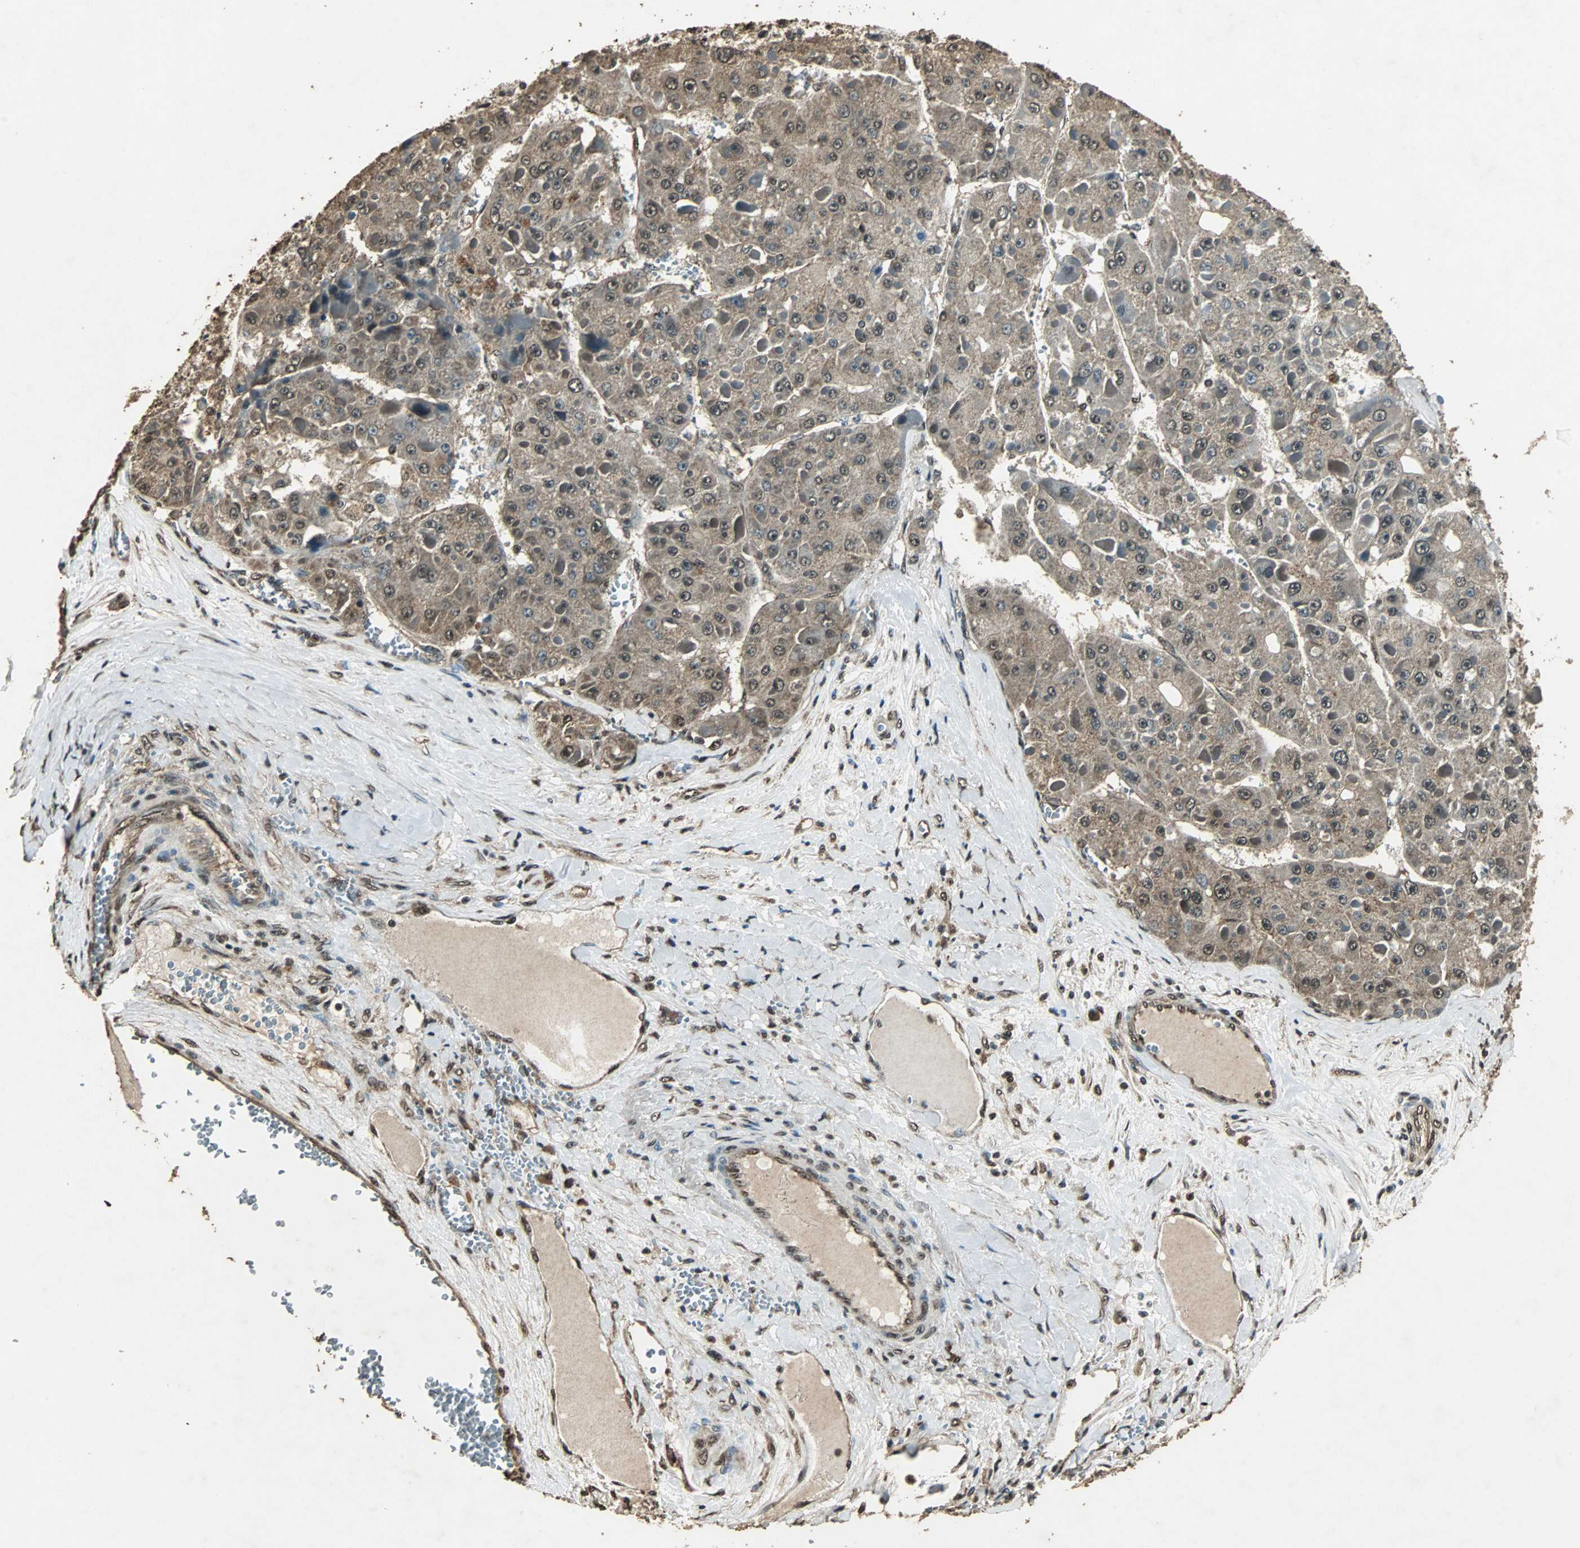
{"staining": {"intensity": "moderate", "quantity": ">75%", "location": "cytoplasmic/membranous,nuclear"}, "tissue": "liver cancer", "cell_type": "Tumor cells", "image_type": "cancer", "snomed": [{"axis": "morphology", "description": "Carcinoma, Hepatocellular, NOS"}, {"axis": "topography", "description": "Liver"}], "caption": "Immunohistochemistry (IHC) staining of liver cancer (hepatocellular carcinoma), which reveals medium levels of moderate cytoplasmic/membranous and nuclear staining in approximately >75% of tumor cells indicating moderate cytoplasmic/membranous and nuclear protein positivity. The staining was performed using DAB (brown) for protein detection and nuclei were counterstained in hematoxylin (blue).", "gene": "PPP1R13B", "patient": {"sex": "female", "age": 73}}